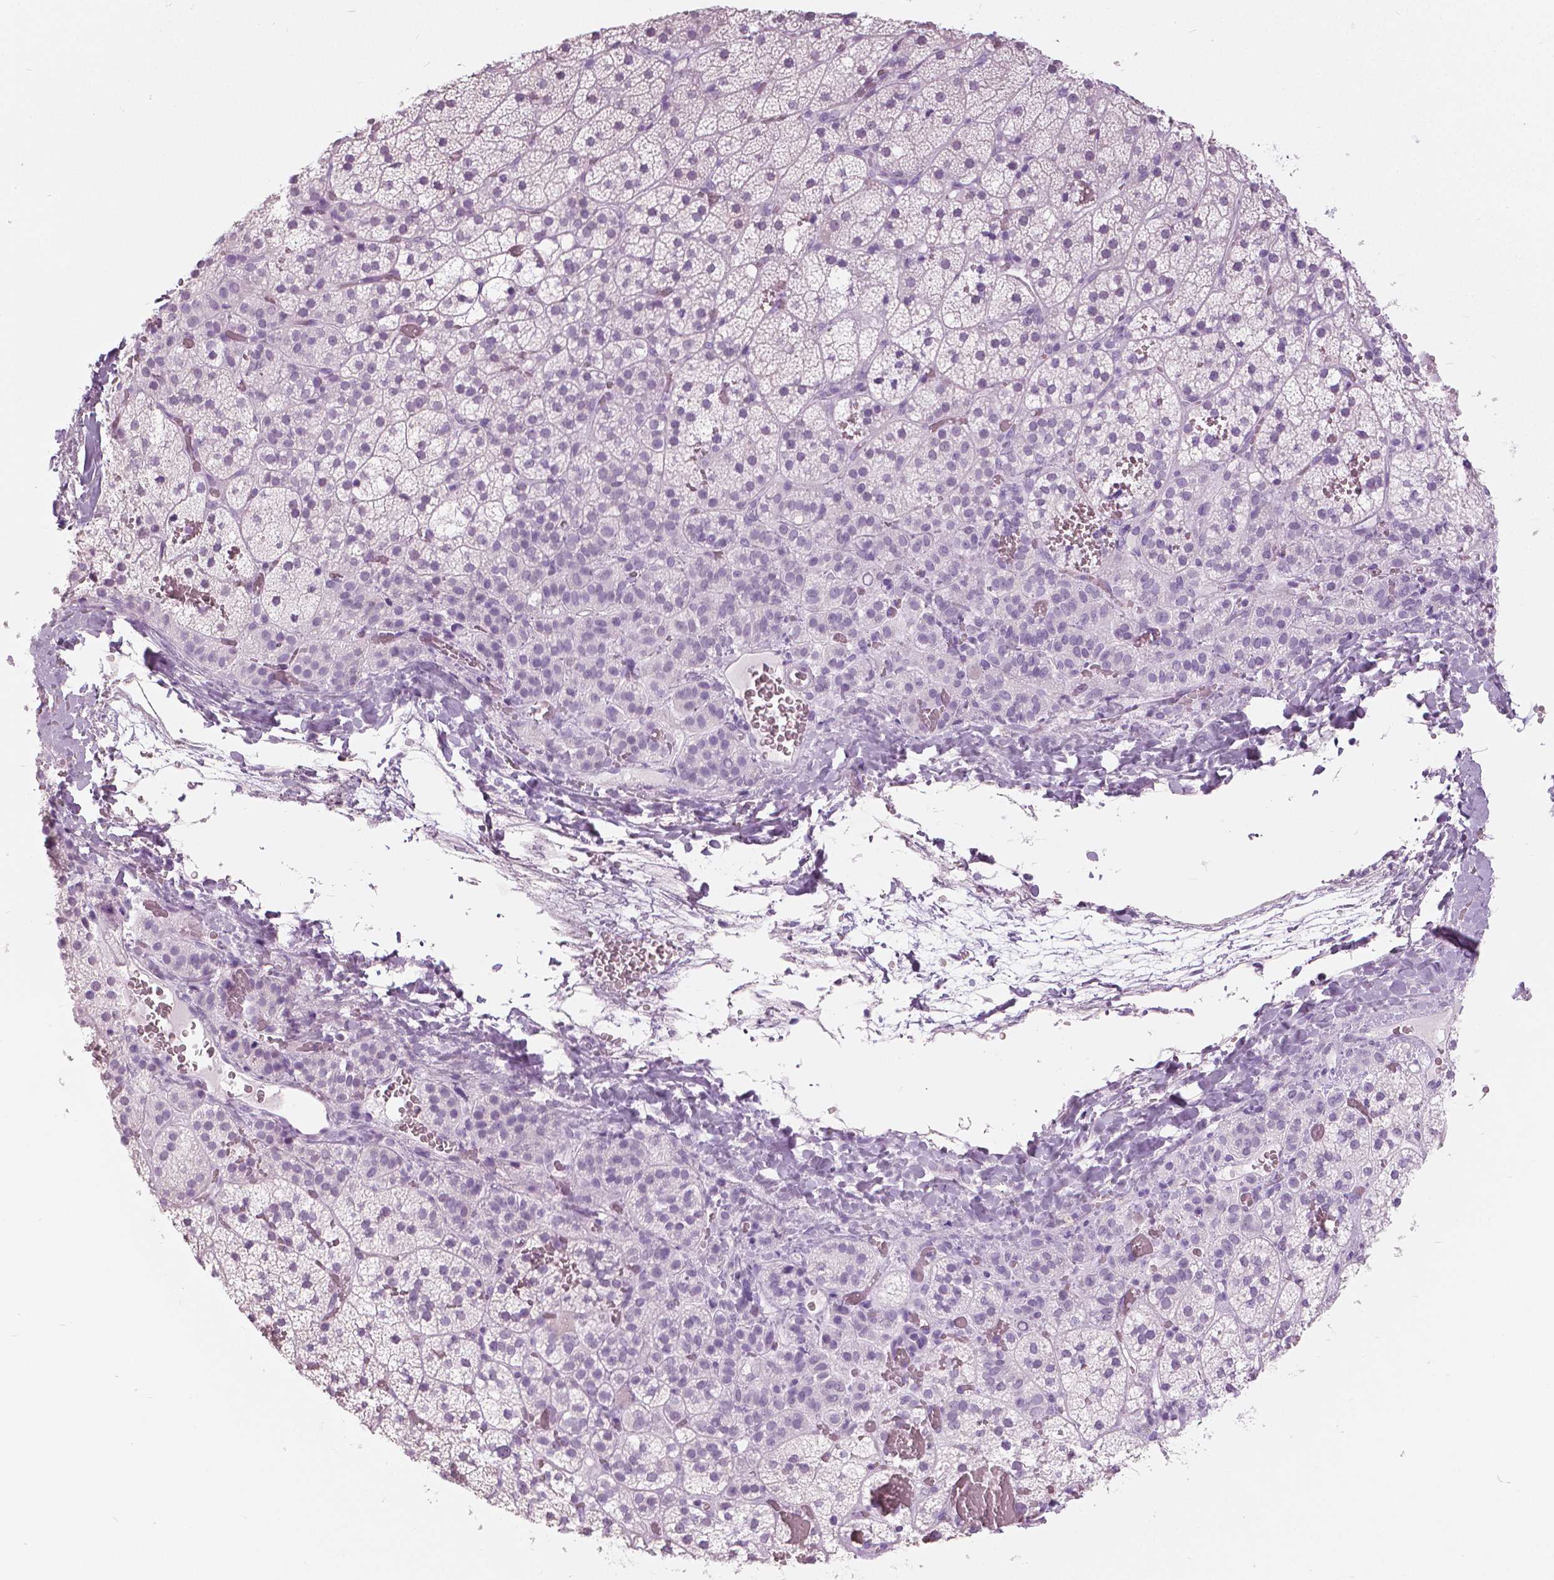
{"staining": {"intensity": "negative", "quantity": "none", "location": "none"}, "tissue": "adrenal gland", "cell_type": "Glandular cells", "image_type": "normal", "snomed": [{"axis": "morphology", "description": "Normal tissue, NOS"}, {"axis": "topography", "description": "Adrenal gland"}], "caption": "Glandular cells are negative for protein expression in normal human adrenal gland. Nuclei are stained in blue.", "gene": "SFTPD", "patient": {"sex": "male", "age": 53}}